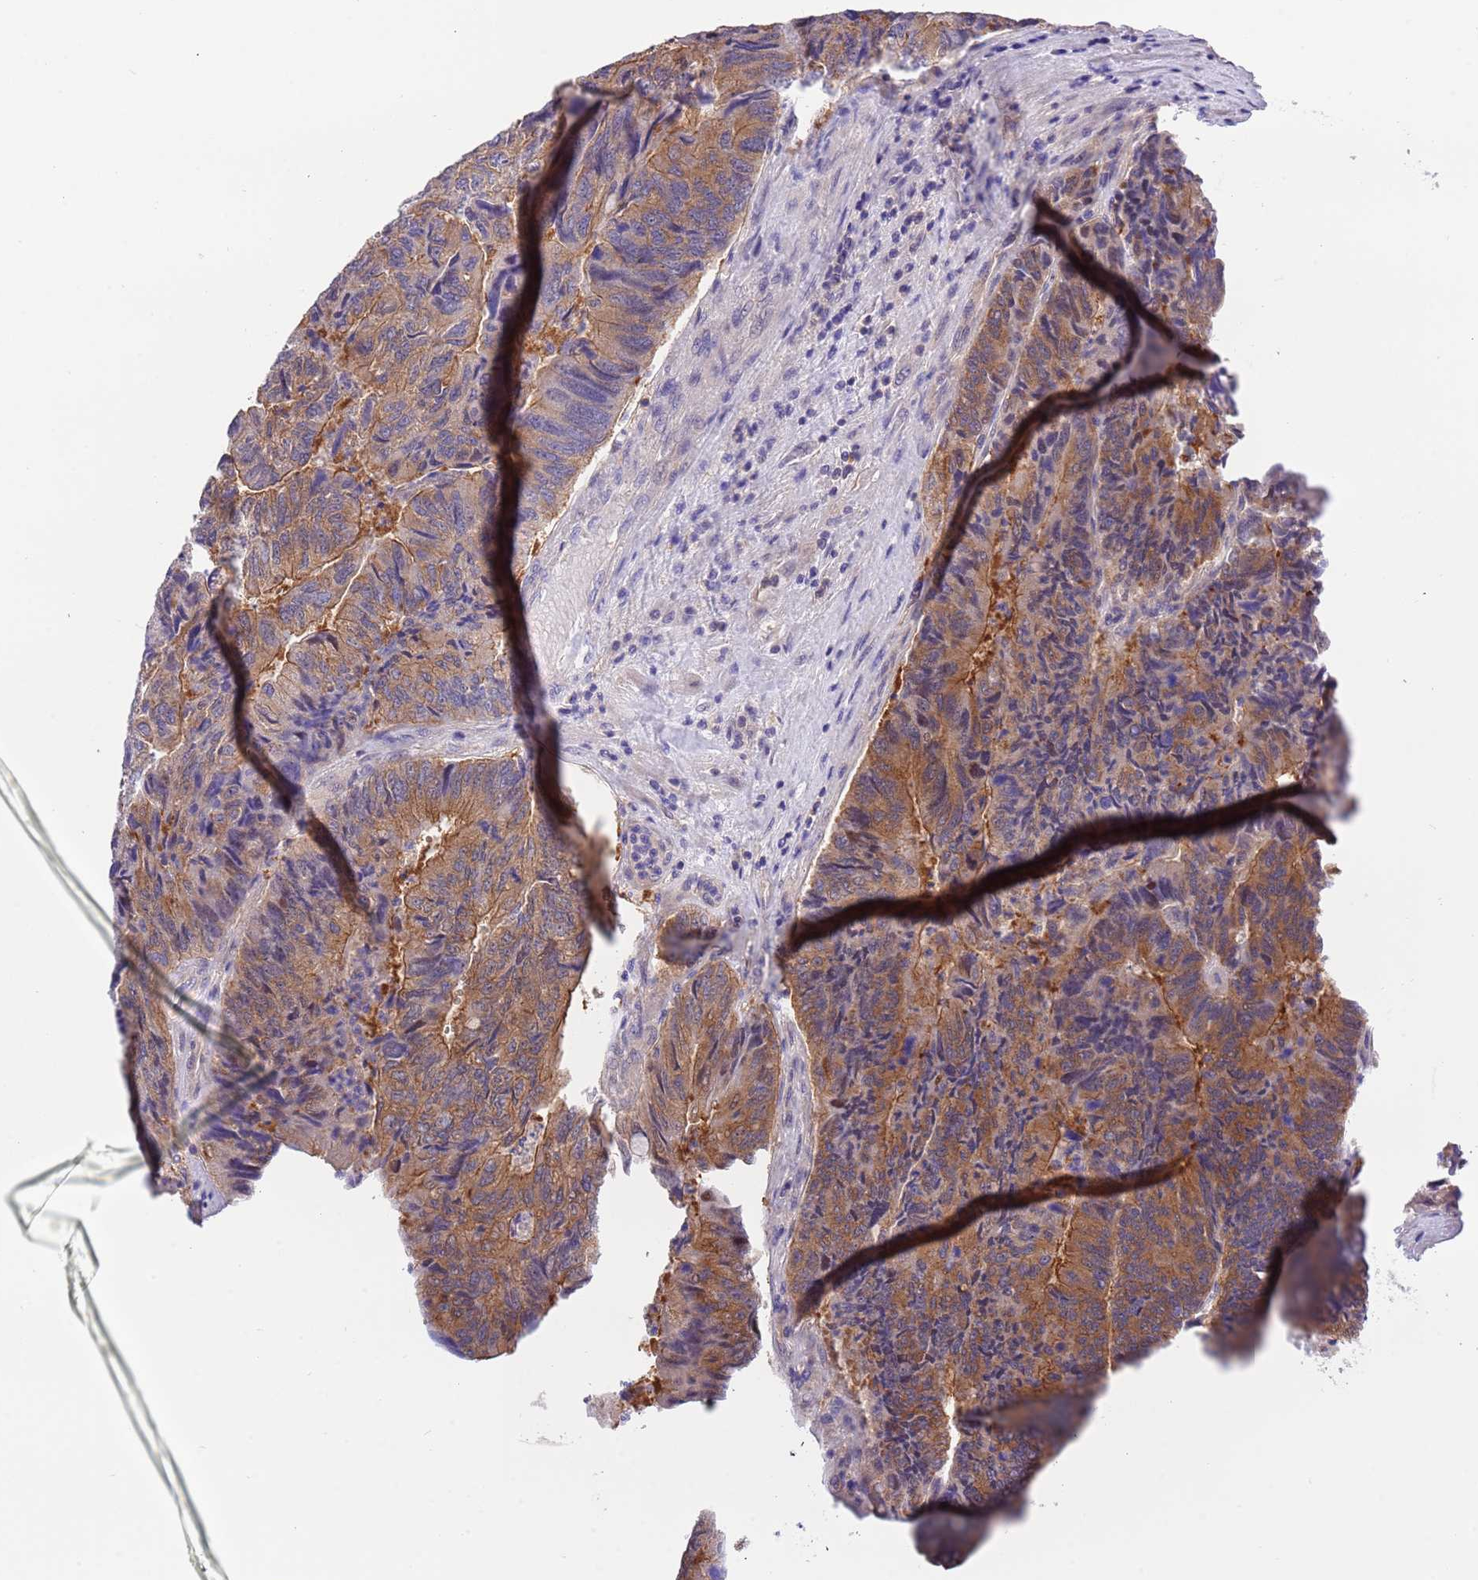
{"staining": {"intensity": "moderate", "quantity": ">75%", "location": "cytoplasmic/membranous"}, "tissue": "colorectal cancer", "cell_type": "Tumor cells", "image_type": "cancer", "snomed": [{"axis": "morphology", "description": "Adenocarcinoma, NOS"}, {"axis": "topography", "description": "Colon"}], "caption": "Human colorectal cancer stained with a protein marker exhibits moderate staining in tumor cells.", "gene": "STIP1", "patient": {"sex": "female", "age": 67}}